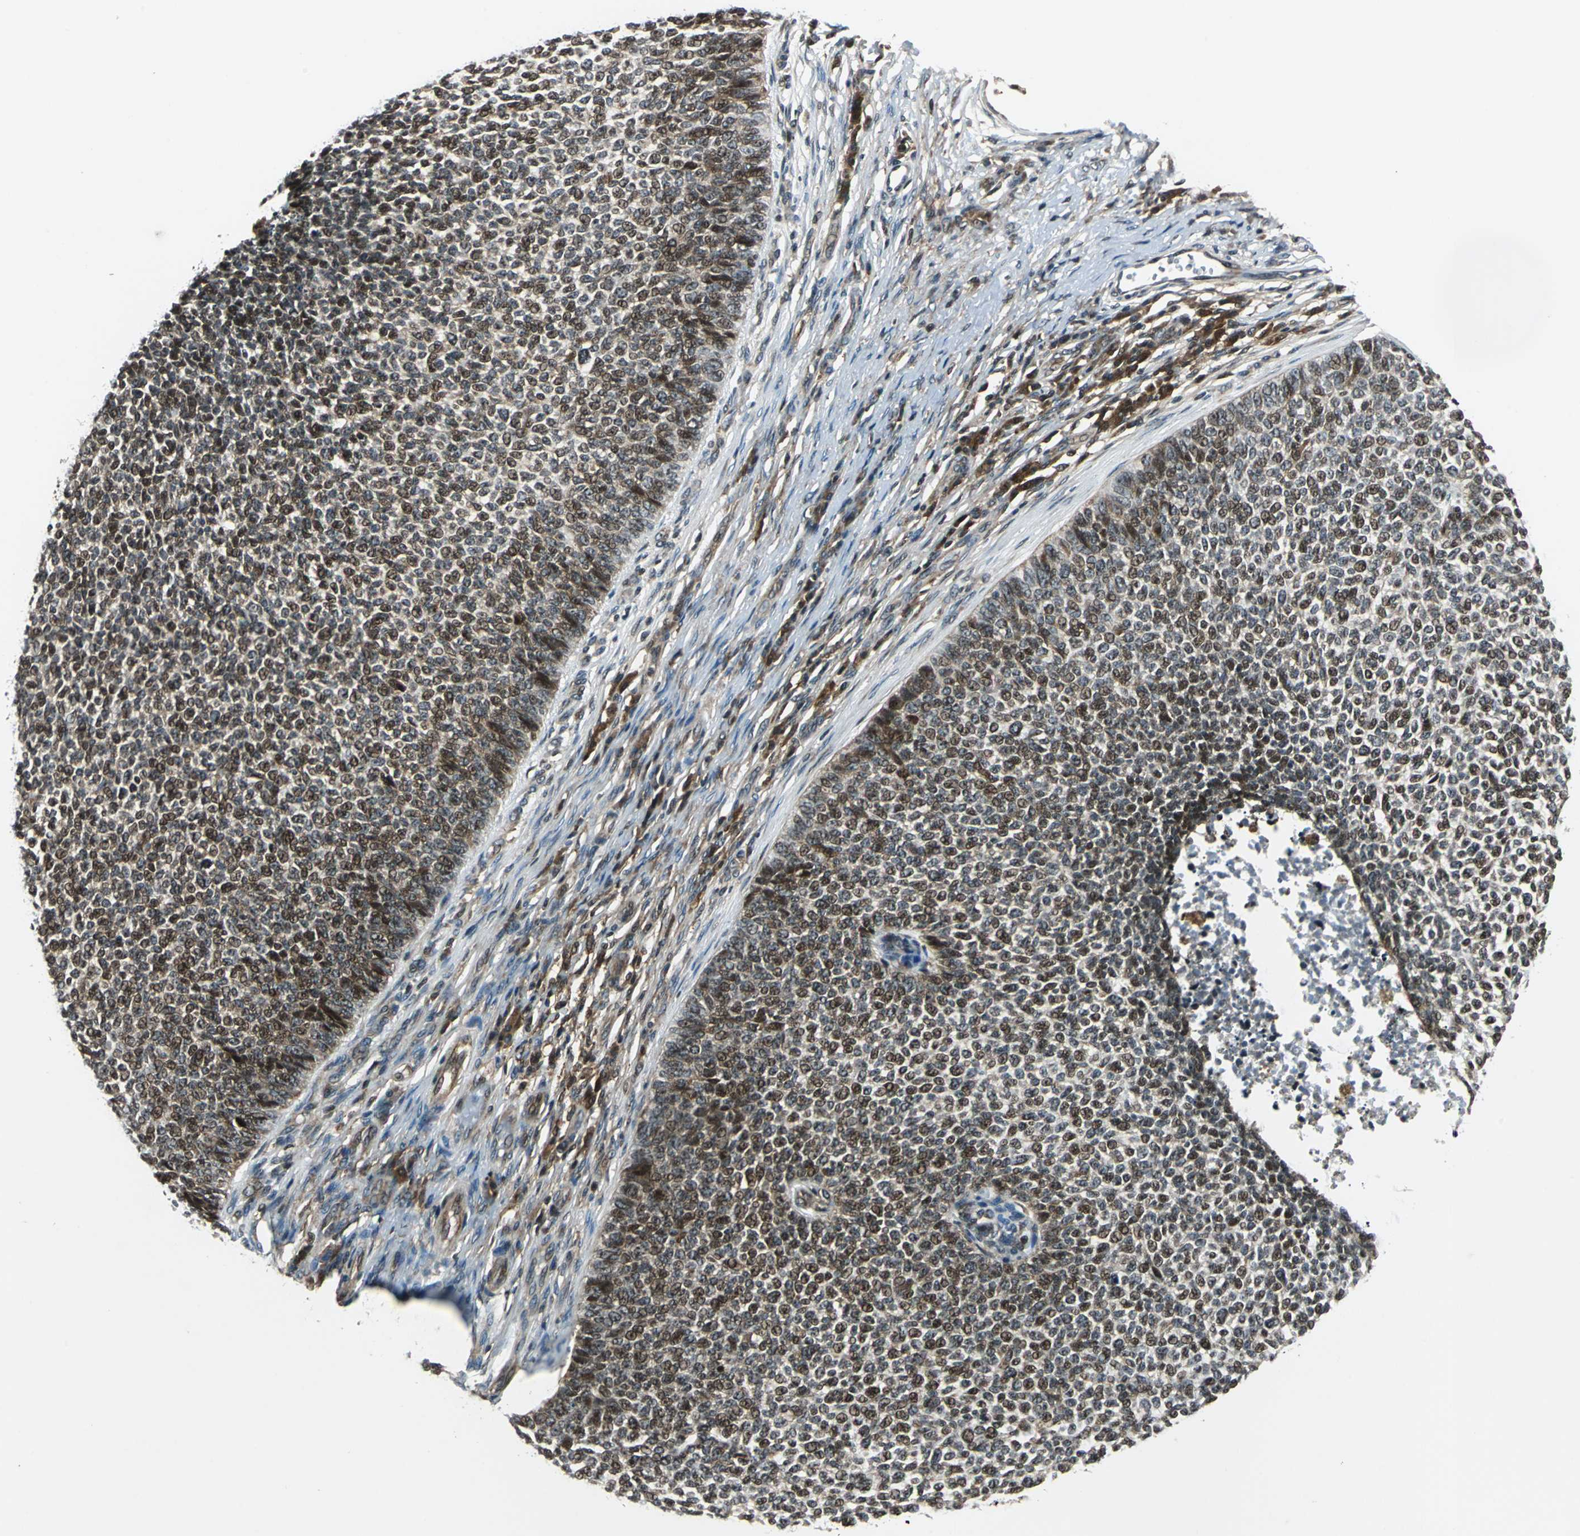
{"staining": {"intensity": "strong", "quantity": ">75%", "location": "nuclear"}, "tissue": "skin cancer", "cell_type": "Tumor cells", "image_type": "cancer", "snomed": [{"axis": "morphology", "description": "Basal cell carcinoma"}, {"axis": "topography", "description": "Skin"}], "caption": "Strong nuclear staining is seen in about >75% of tumor cells in basal cell carcinoma (skin).", "gene": "AATF", "patient": {"sex": "female", "age": 84}}